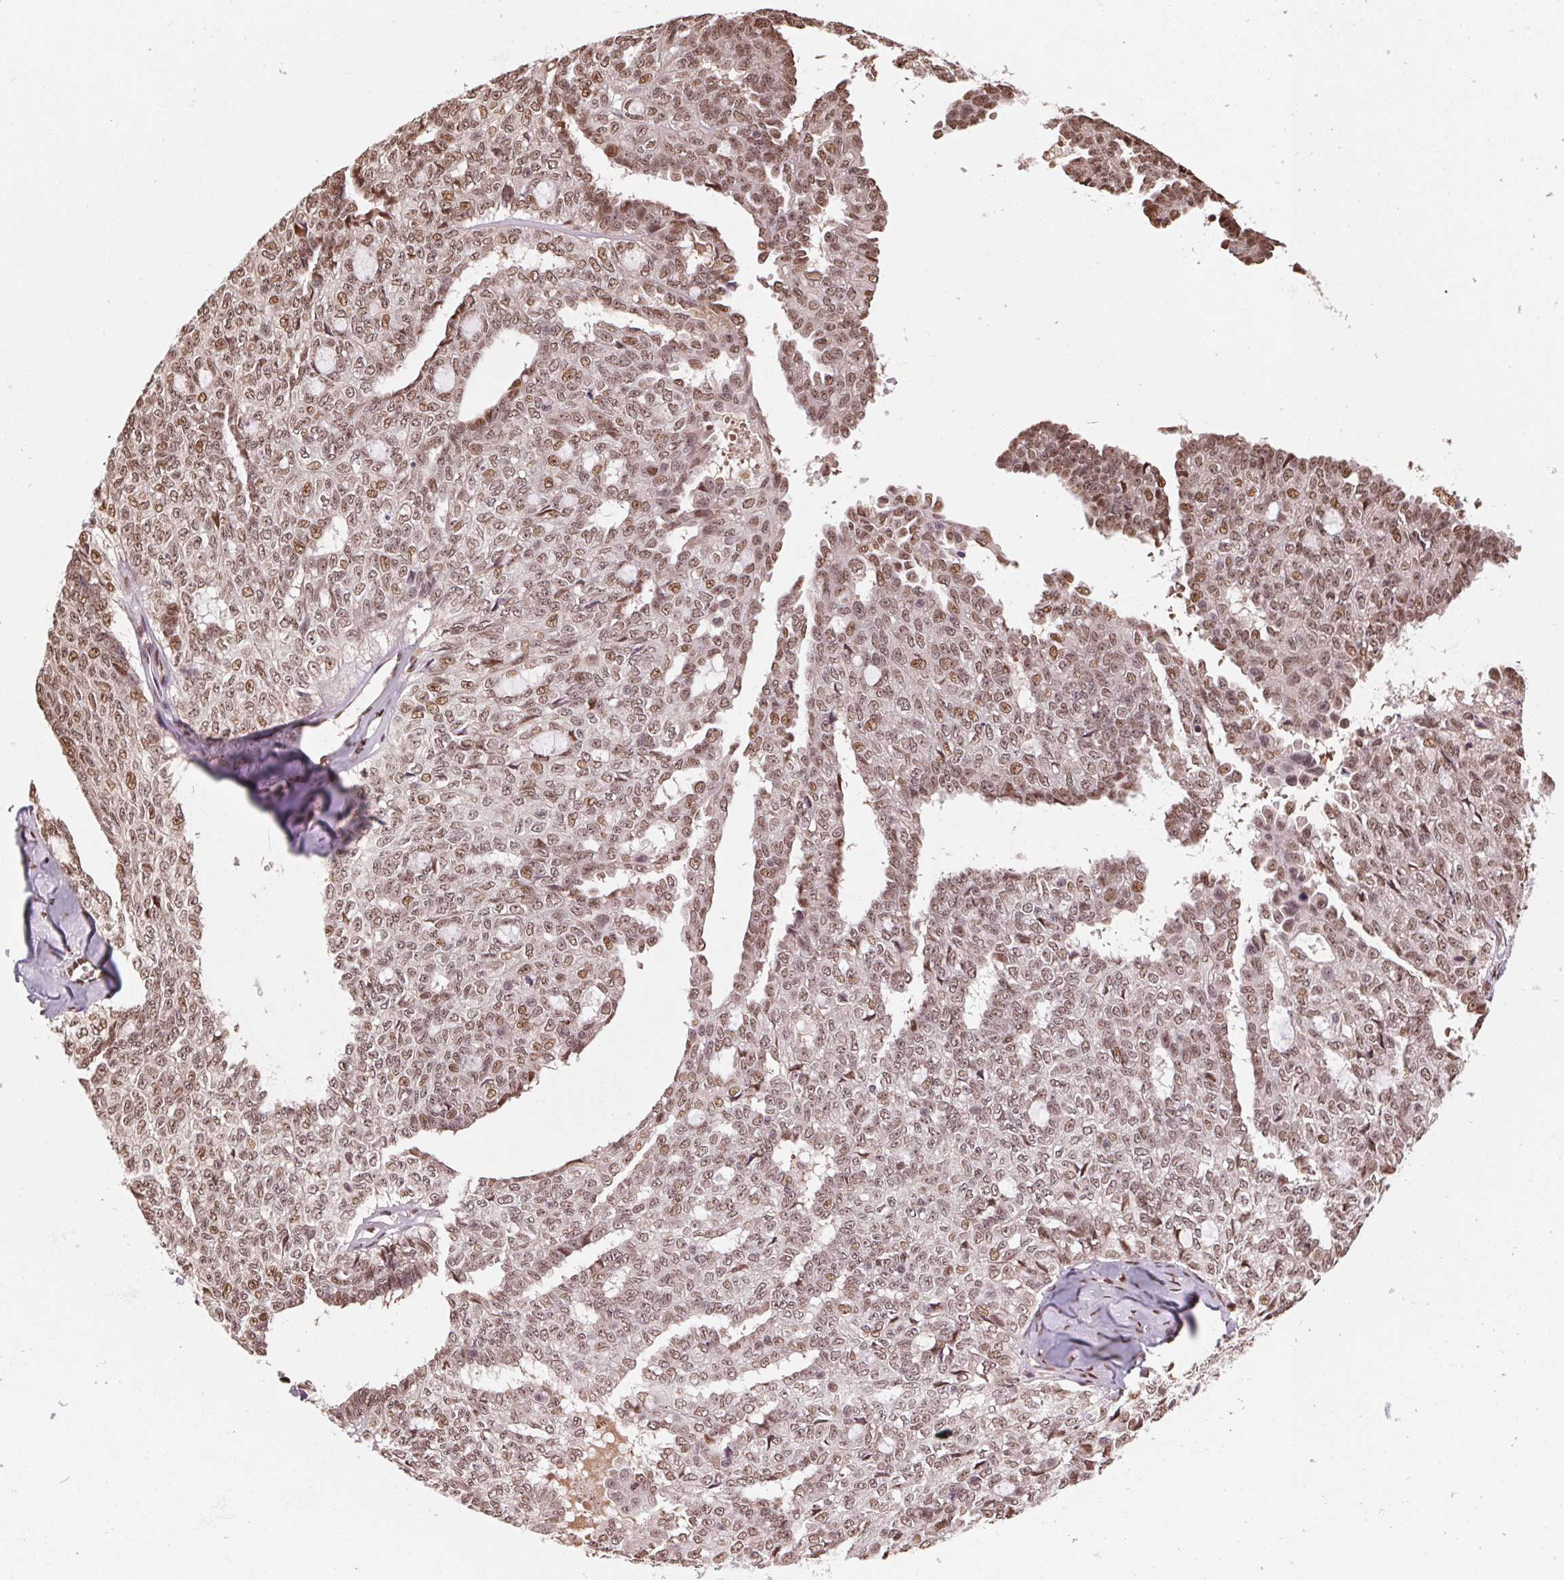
{"staining": {"intensity": "moderate", "quantity": ">75%", "location": "nuclear"}, "tissue": "ovarian cancer", "cell_type": "Tumor cells", "image_type": "cancer", "snomed": [{"axis": "morphology", "description": "Cystadenocarcinoma, serous, NOS"}, {"axis": "topography", "description": "Ovary"}], "caption": "Human ovarian serous cystadenocarcinoma stained with a protein marker demonstrates moderate staining in tumor cells.", "gene": "RAD23A", "patient": {"sex": "female", "age": 71}}